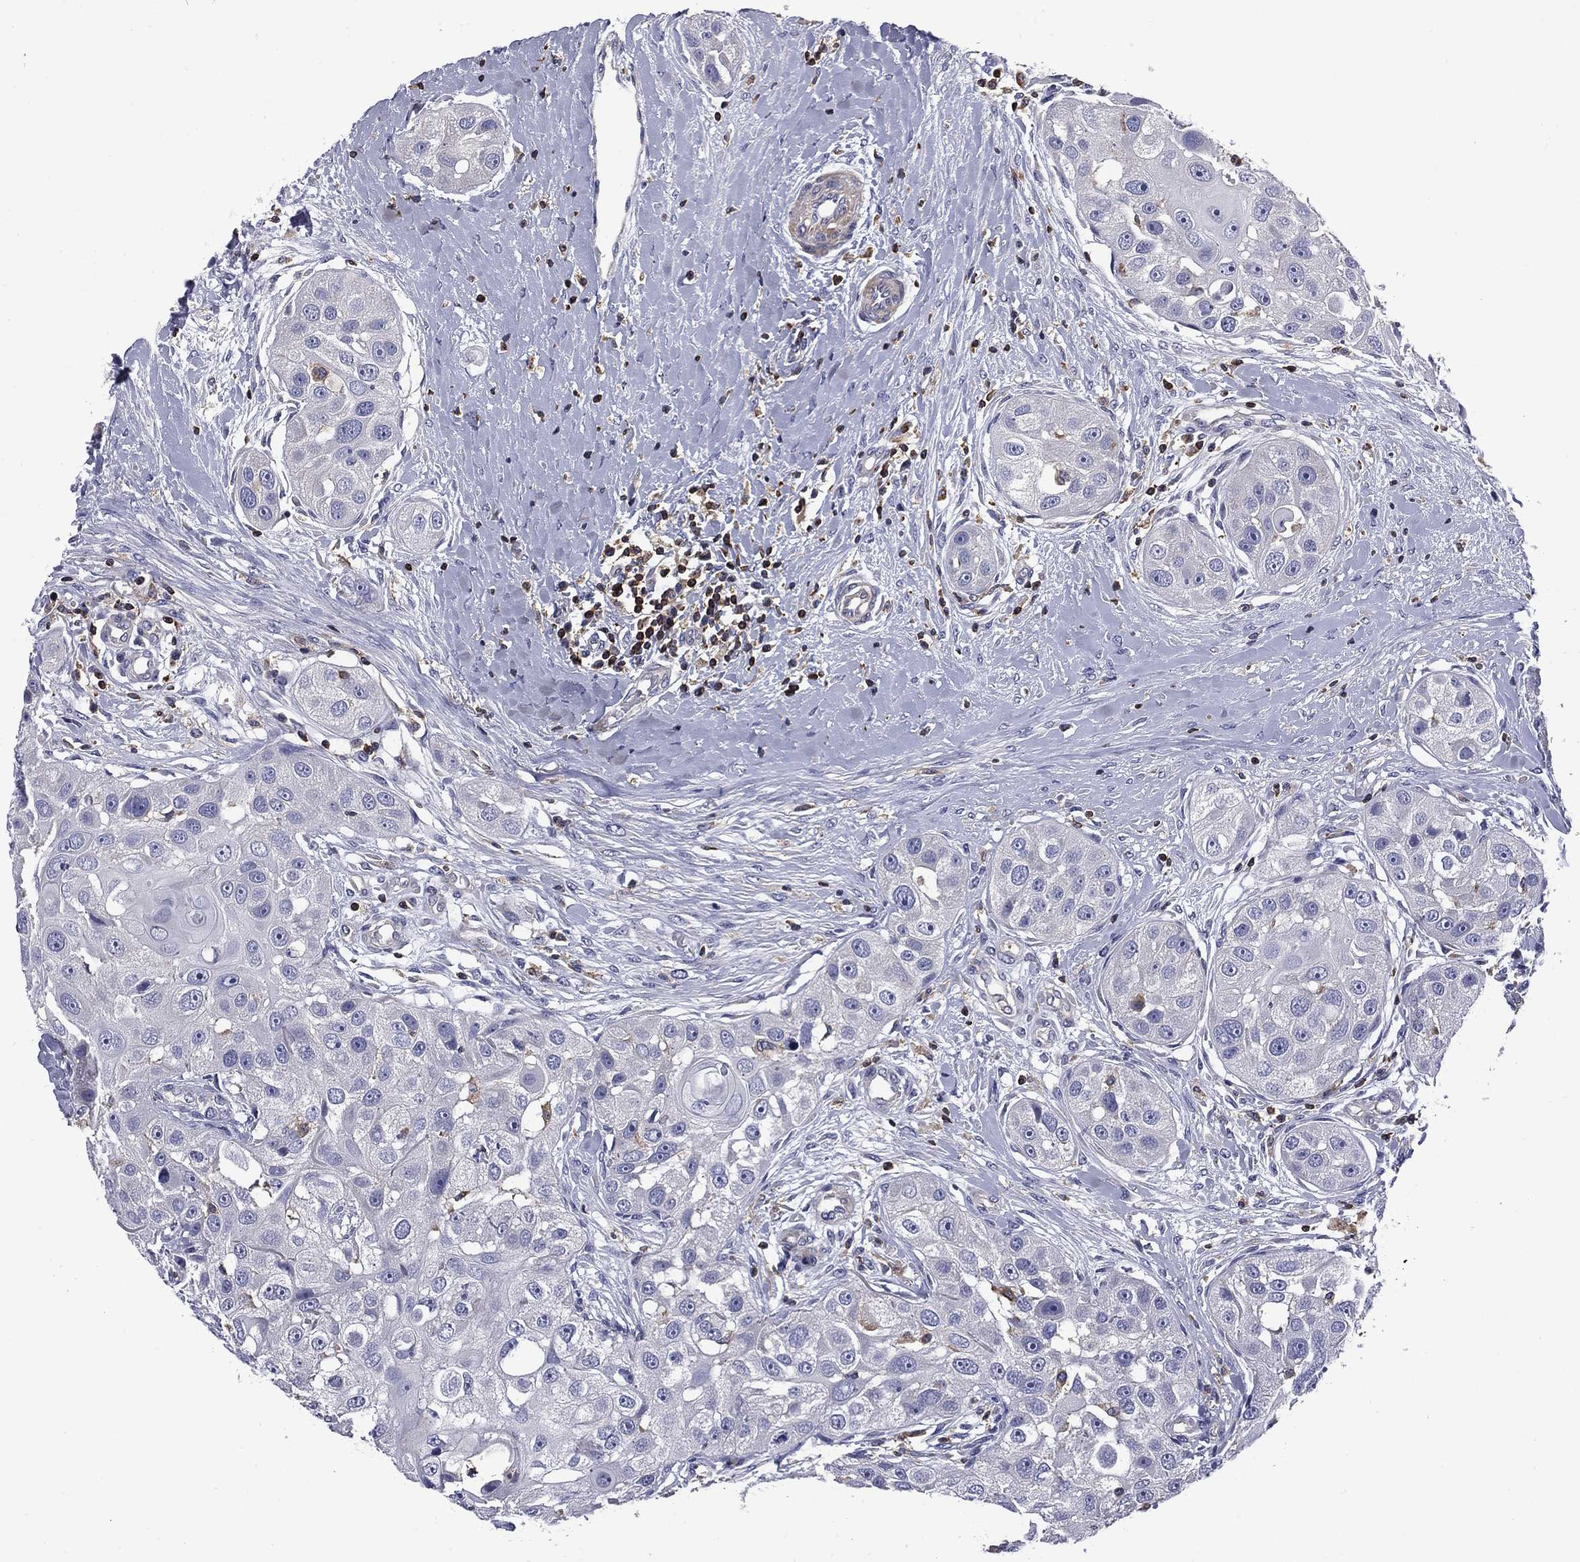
{"staining": {"intensity": "negative", "quantity": "none", "location": "none"}, "tissue": "head and neck cancer", "cell_type": "Tumor cells", "image_type": "cancer", "snomed": [{"axis": "morphology", "description": "Normal tissue, NOS"}, {"axis": "morphology", "description": "Squamous cell carcinoma, NOS"}, {"axis": "topography", "description": "Skeletal muscle"}, {"axis": "topography", "description": "Head-Neck"}], "caption": "A photomicrograph of human squamous cell carcinoma (head and neck) is negative for staining in tumor cells. (Stains: DAB (3,3'-diaminobenzidine) immunohistochemistry with hematoxylin counter stain, Microscopy: brightfield microscopy at high magnification).", "gene": "ARHGAP45", "patient": {"sex": "male", "age": 51}}